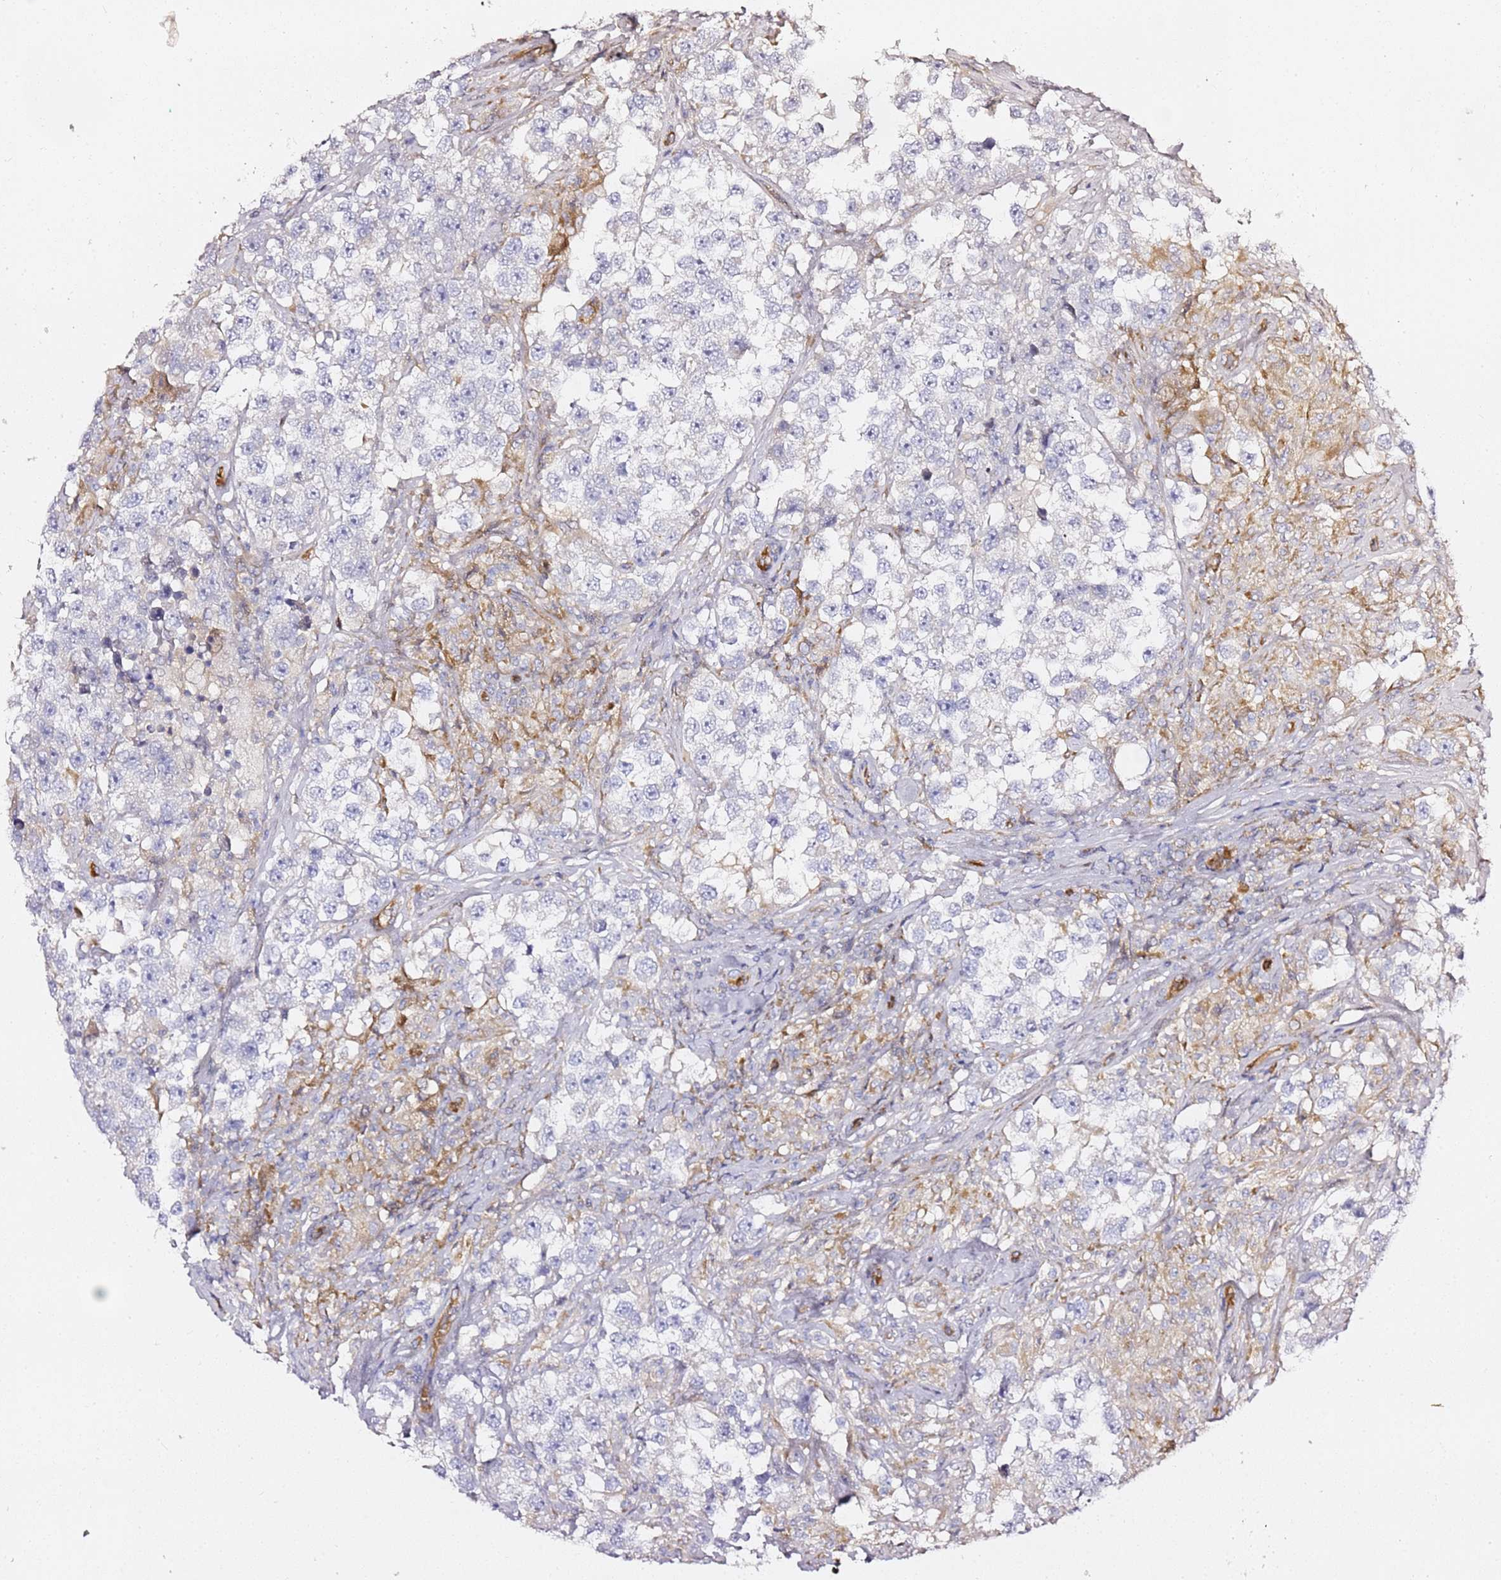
{"staining": {"intensity": "negative", "quantity": "none", "location": "none"}, "tissue": "testis cancer", "cell_type": "Tumor cells", "image_type": "cancer", "snomed": [{"axis": "morphology", "description": "Seminoma, NOS"}, {"axis": "topography", "description": "Testis"}], "caption": "A photomicrograph of human testis cancer (seminoma) is negative for staining in tumor cells. Nuclei are stained in blue.", "gene": "KIF7", "patient": {"sex": "male", "age": 46}}